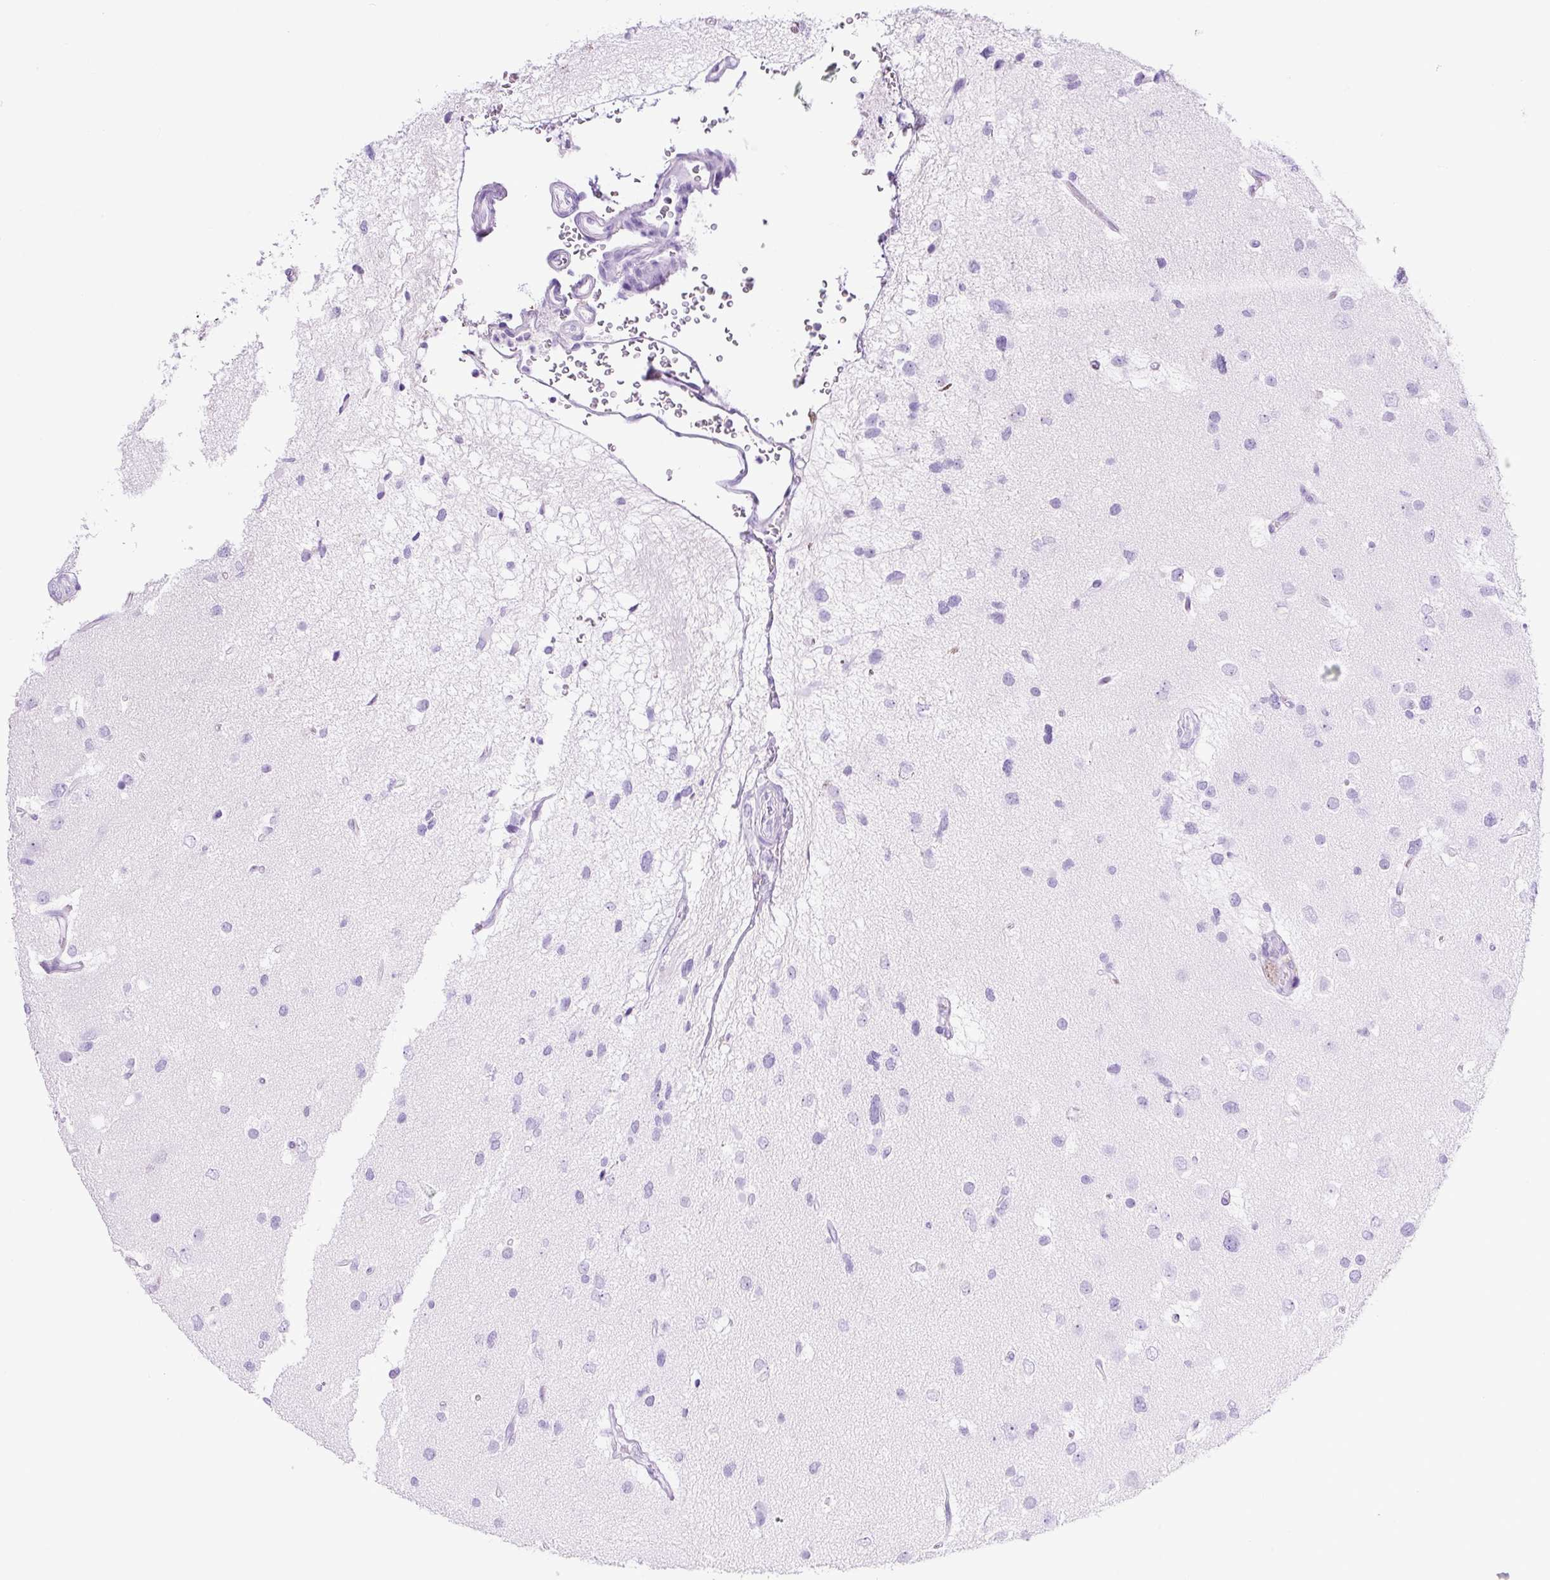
{"staining": {"intensity": "negative", "quantity": "none", "location": "none"}, "tissue": "glioma", "cell_type": "Tumor cells", "image_type": "cancer", "snomed": [{"axis": "morphology", "description": "Glioma, malignant, High grade"}, {"axis": "topography", "description": "Brain"}], "caption": "This is an immunohistochemistry histopathology image of malignant high-grade glioma. There is no positivity in tumor cells.", "gene": "RNF212B", "patient": {"sex": "male", "age": 53}}